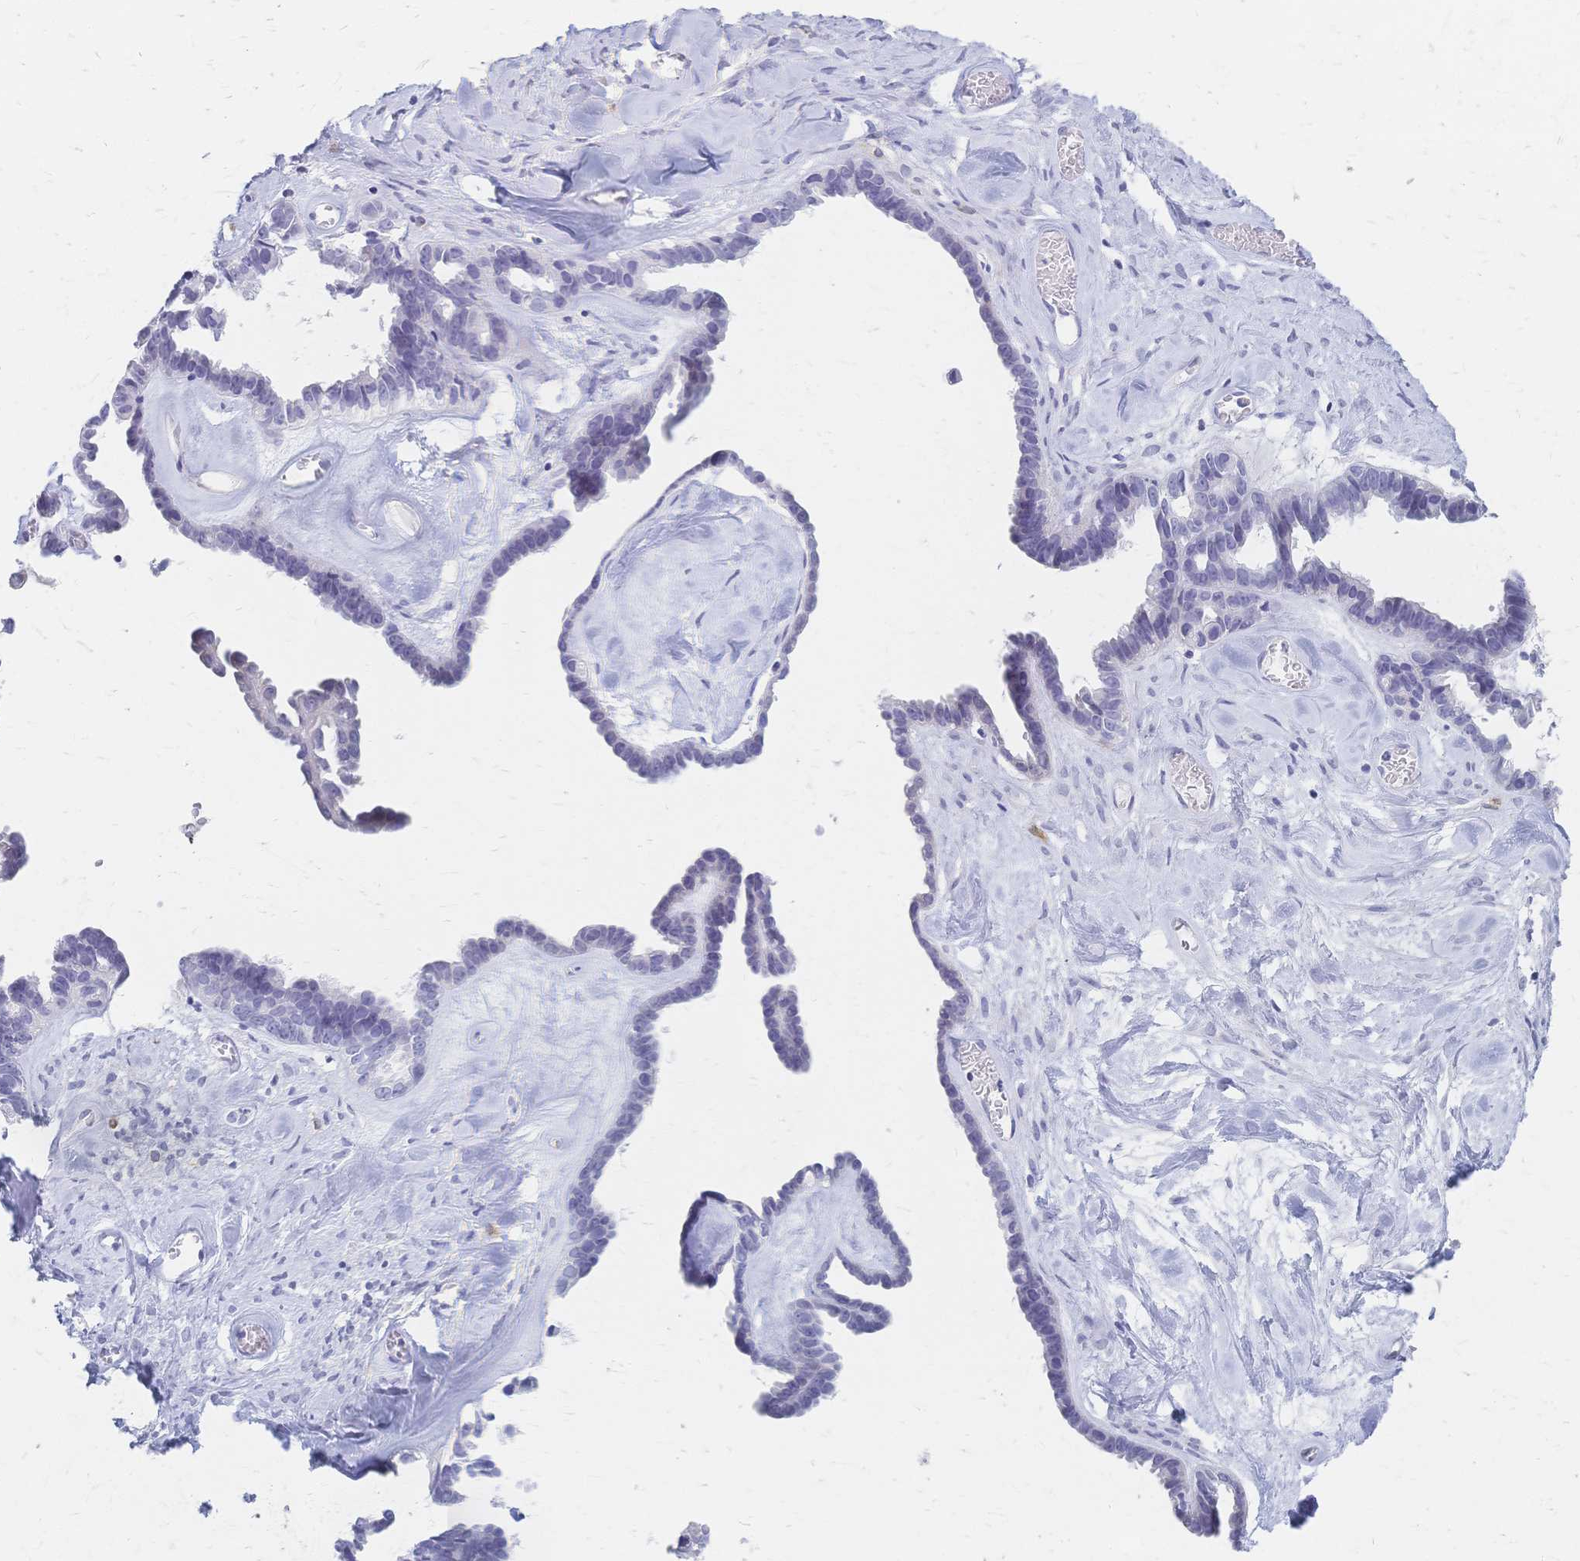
{"staining": {"intensity": "negative", "quantity": "none", "location": "none"}, "tissue": "ovarian cancer", "cell_type": "Tumor cells", "image_type": "cancer", "snomed": [{"axis": "morphology", "description": "Cystadenocarcinoma, serous, NOS"}, {"axis": "topography", "description": "Ovary"}], "caption": "High magnification brightfield microscopy of ovarian cancer stained with DAB (3,3'-diaminobenzidine) (brown) and counterstained with hematoxylin (blue): tumor cells show no significant staining.", "gene": "CYB5A", "patient": {"sex": "female", "age": 69}}